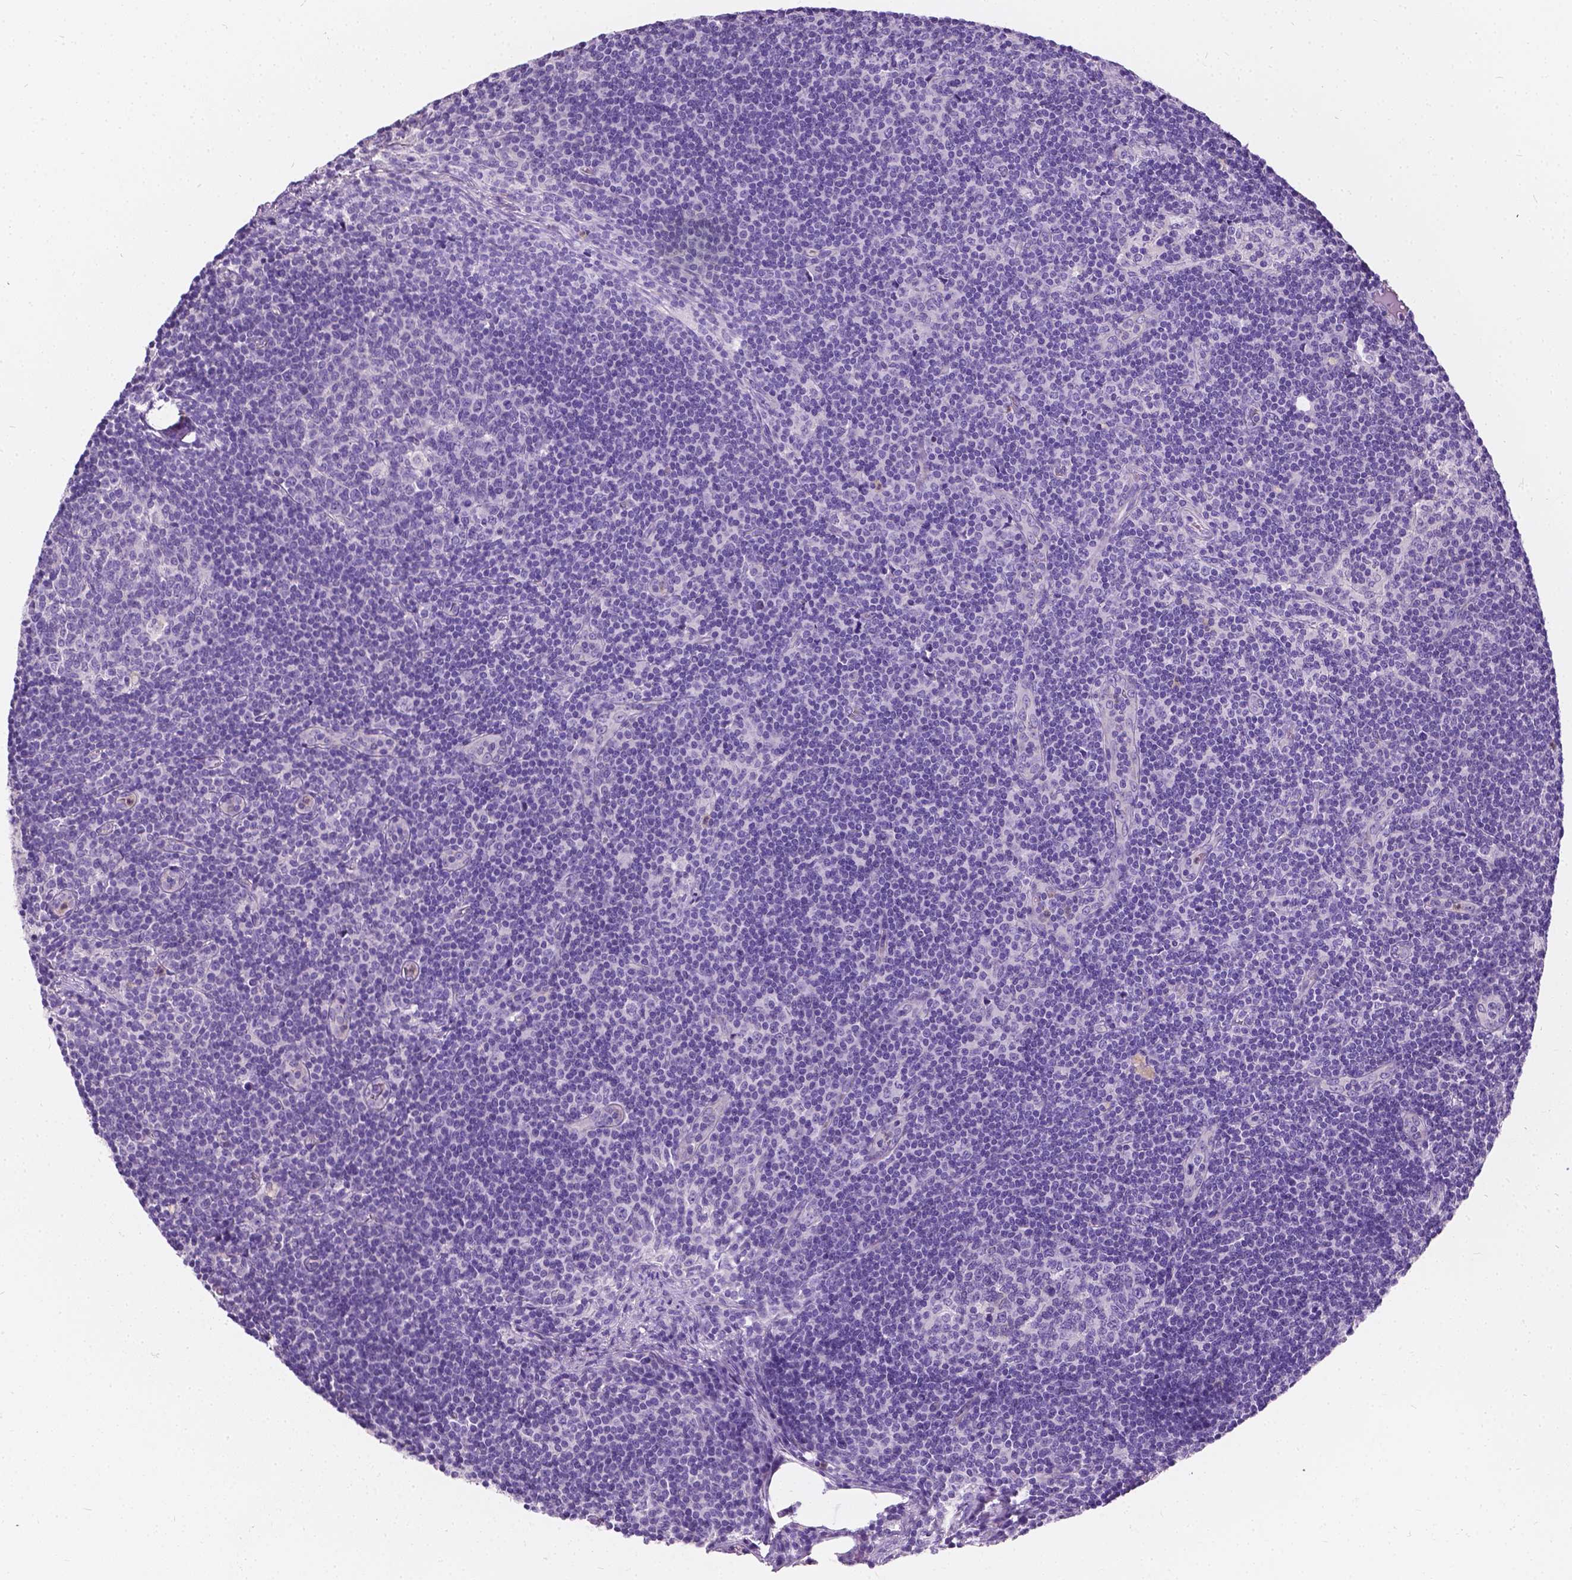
{"staining": {"intensity": "negative", "quantity": "none", "location": "none"}, "tissue": "lymph node", "cell_type": "Germinal center cells", "image_type": "normal", "snomed": [{"axis": "morphology", "description": "Normal tissue, NOS"}, {"axis": "topography", "description": "Lymph node"}], "caption": "Immunohistochemistry photomicrograph of benign lymph node stained for a protein (brown), which reveals no expression in germinal center cells. (DAB (3,3'-diaminobenzidine) immunohistochemistry, high magnification).", "gene": "GNAO1", "patient": {"sex": "female", "age": 41}}